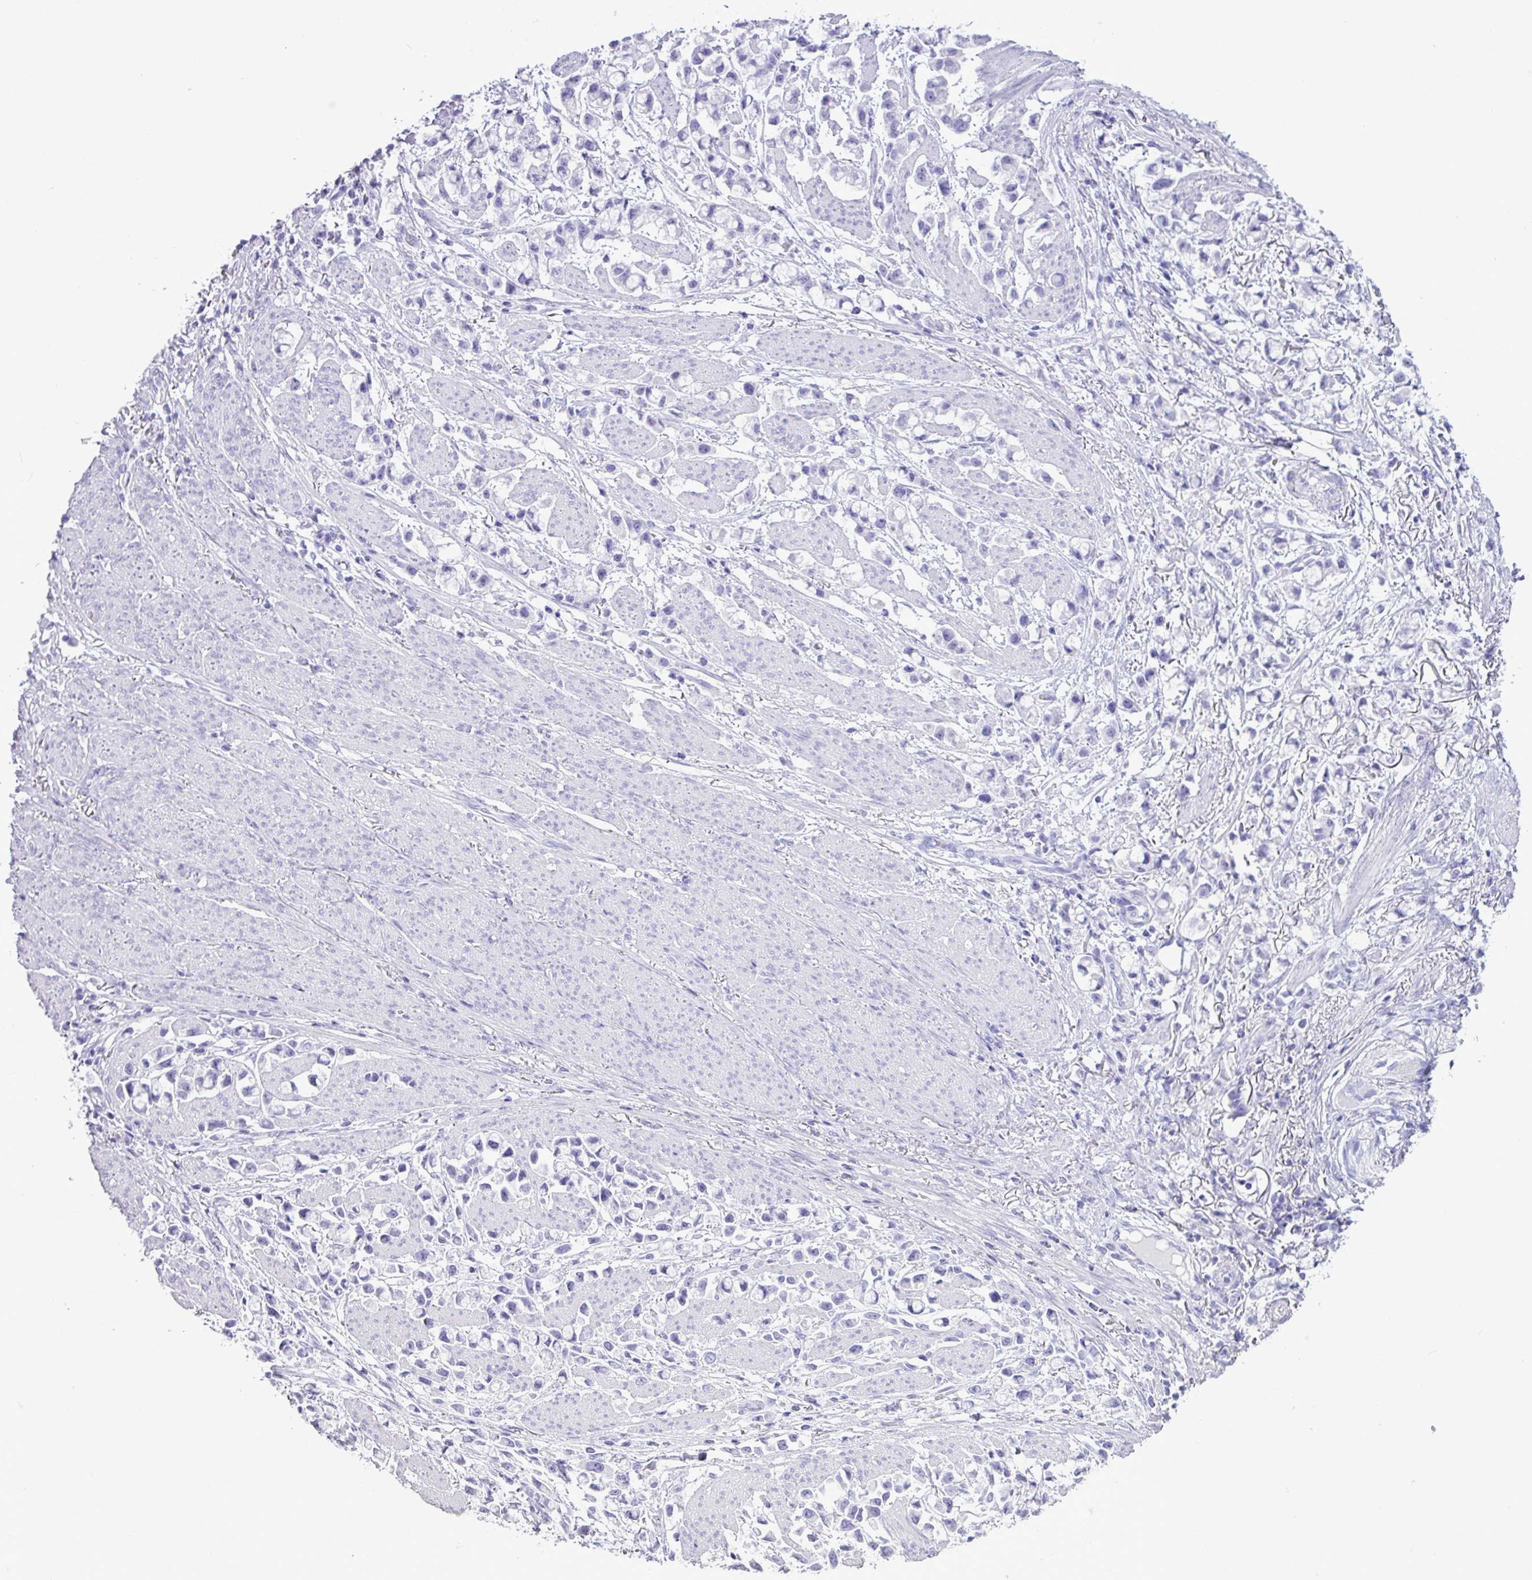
{"staining": {"intensity": "negative", "quantity": "none", "location": "none"}, "tissue": "stomach cancer", "cell_type": "Tumor cells", "image_type": "cancer", "snomed": [{"axis": "morphology", "description": "Adenocarcinoma, NOS"}, {"axis": "topography", "description": "Stomach"}], "caption": "Immunohistochemistry (IHC) photomicrograph of neoplastic tissue: stomach adenocarcinoma stained with DAB reveals no significant protein positivity in tumor cells. (DAB immunohistochemistry (IHC), high magnification).", "gene": "CKMT2", "patient": {"sex": "female", "age": 81}}